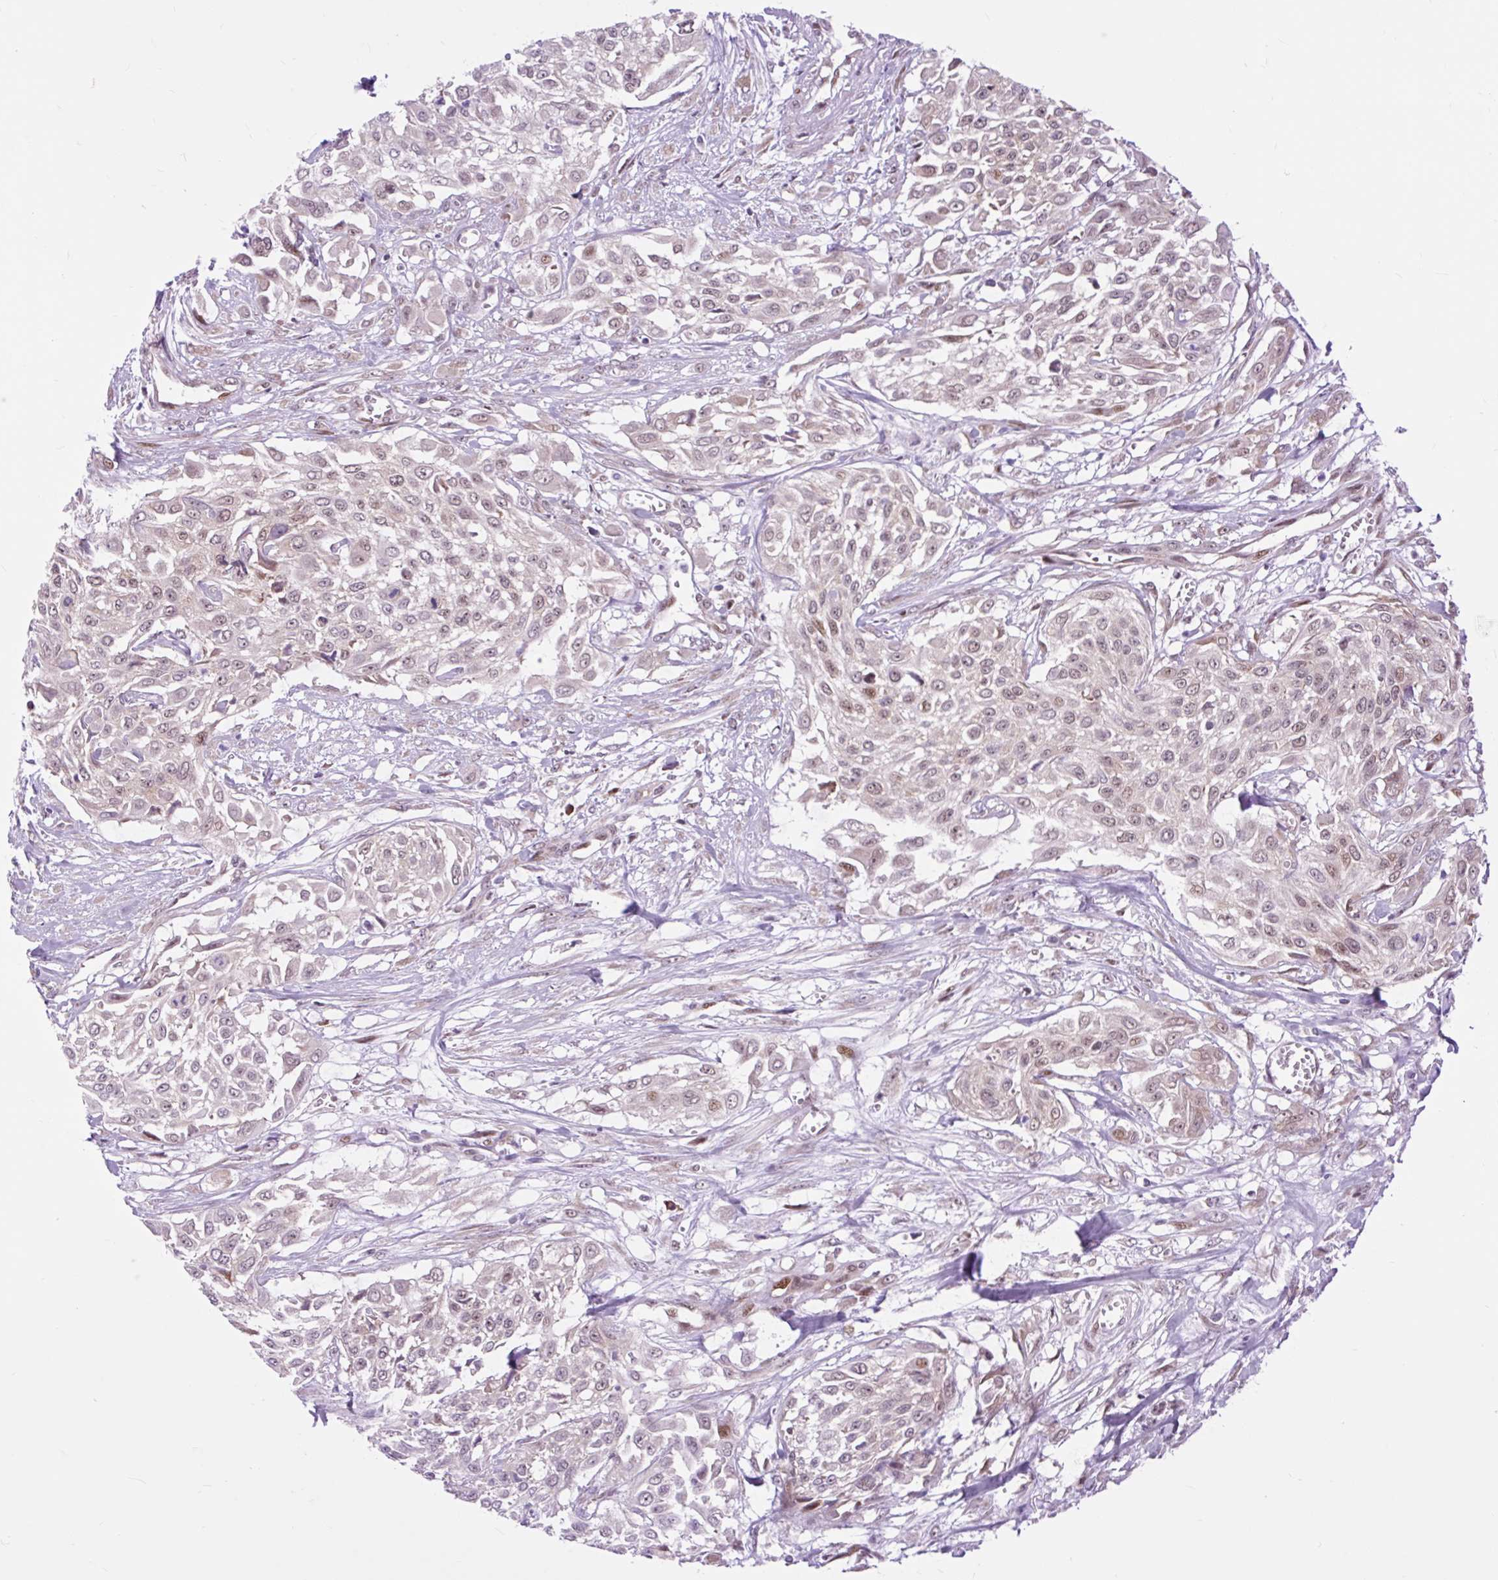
{"staining": {"intensity": "weak", "quantity": ">75%", "location": "nuclear"}, "tissue": "urothelial cancer", "cell_type": "Tumor cells", "image_type": "cancer", "snomed": [{"axis": "morphology", "description": "Urothelial carcinoma, High grade"}, {"axis": "topography", "description": "Urinary bladder"}], "caption": "IHC micrograph of neoplastic tissue: high-grade urothelial carcinoma stained using immunohistochemistry shows low levels of weak protein expression localized specifically in the nuclear of tumor cells, appearing as a nuclear brown color.", "gene": "CLK2", "patient": {"sex": "male", "age": 57}}